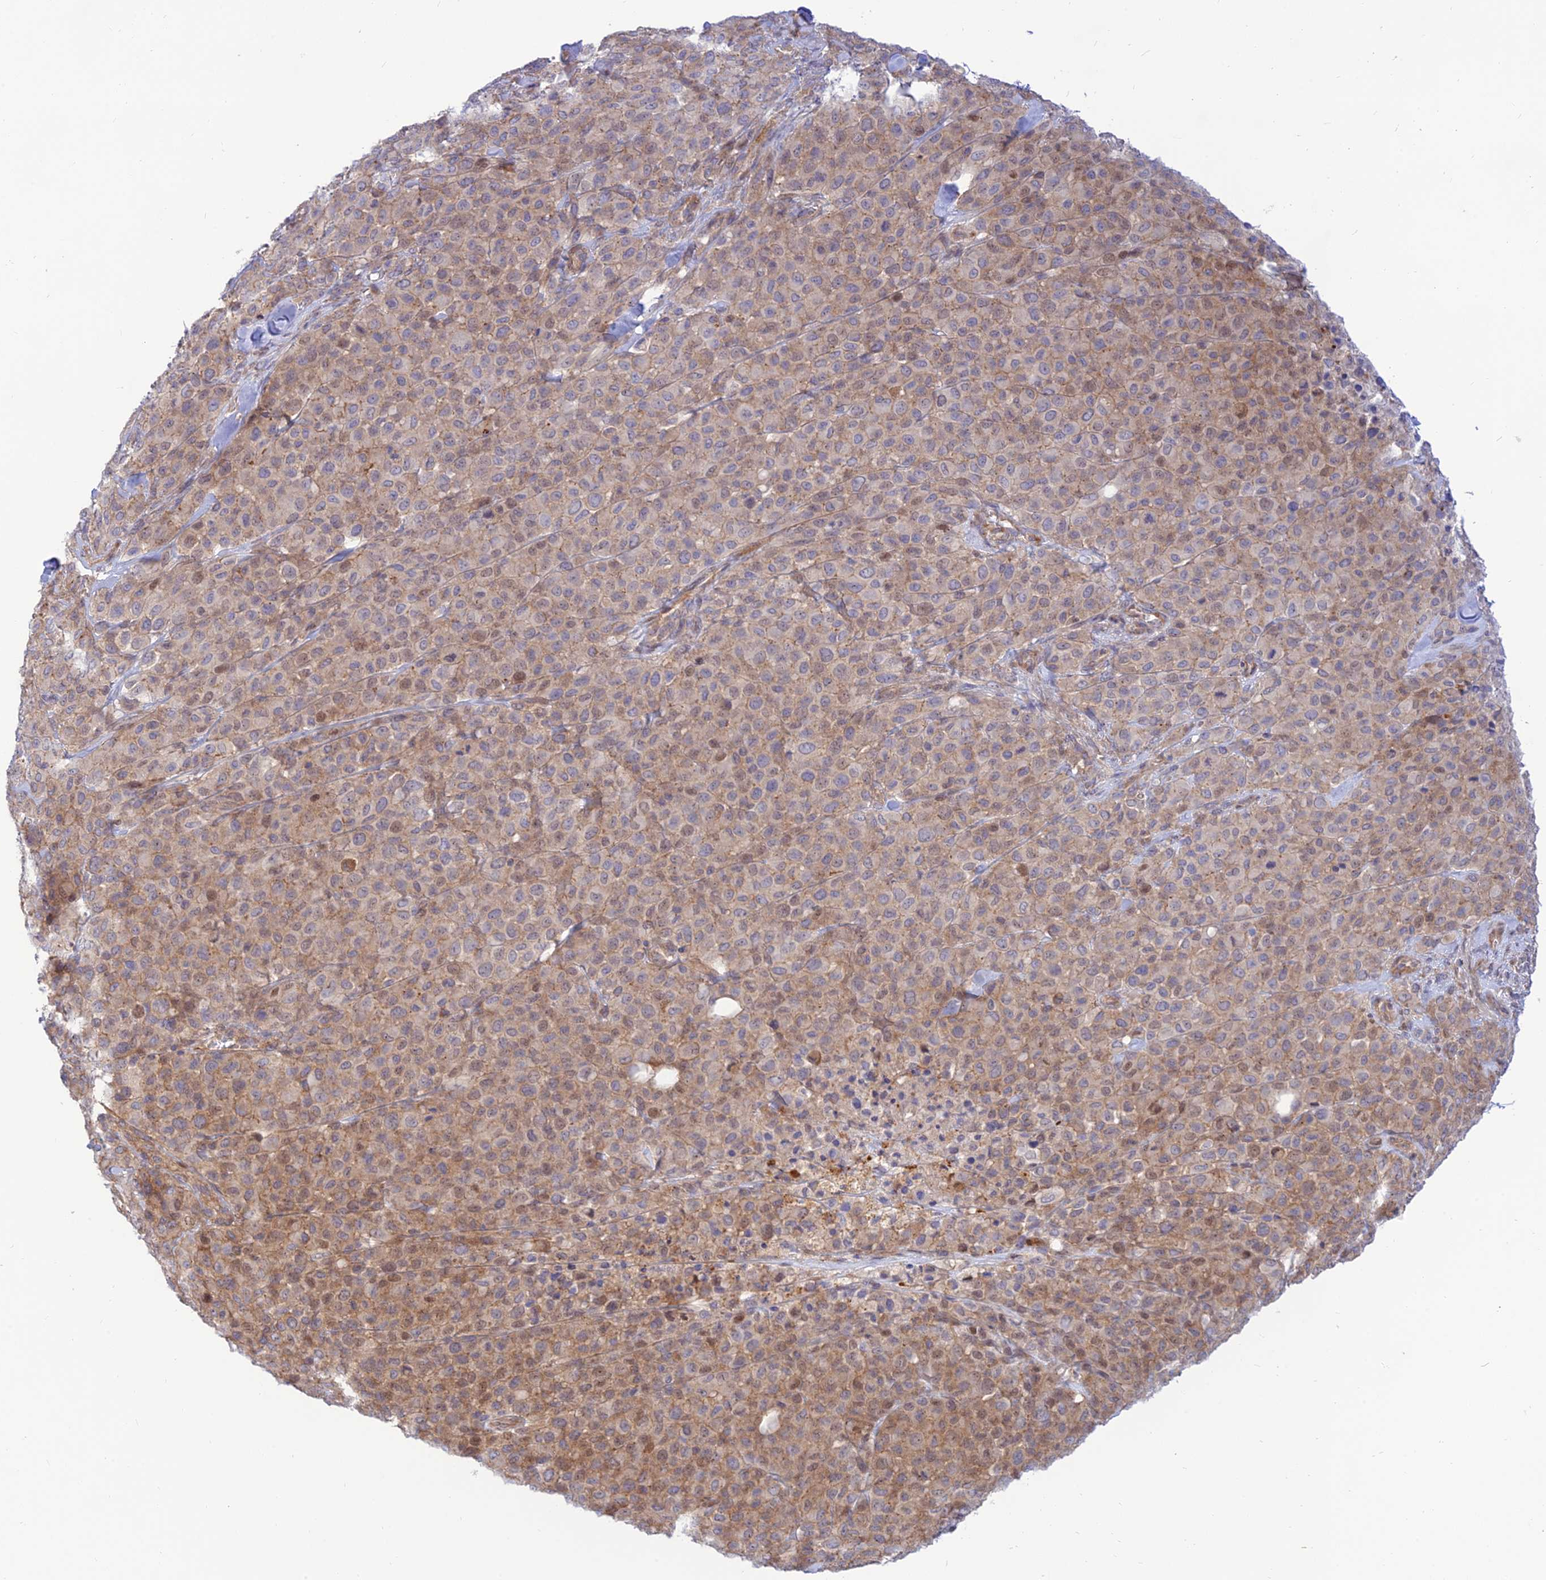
{"staining": {"intensity": "weak", "quantity": "<25%", "location": "cytoplasmic/membranous,nuclear"}, "tissue": "melanoma", "cell_type": "Tumor cells", "image_type": "cancer", "snomed": [{"axis": "morphology", "description": "Malignant melanoma, Metastatic site"}, {"axis": "topography", "description": "Skin"}], "caption": "Tumor cells are negative for brown protein staining in melanoma.", "gene": "KCNAB1", "patient": {"sex": "female", "age": 81}}